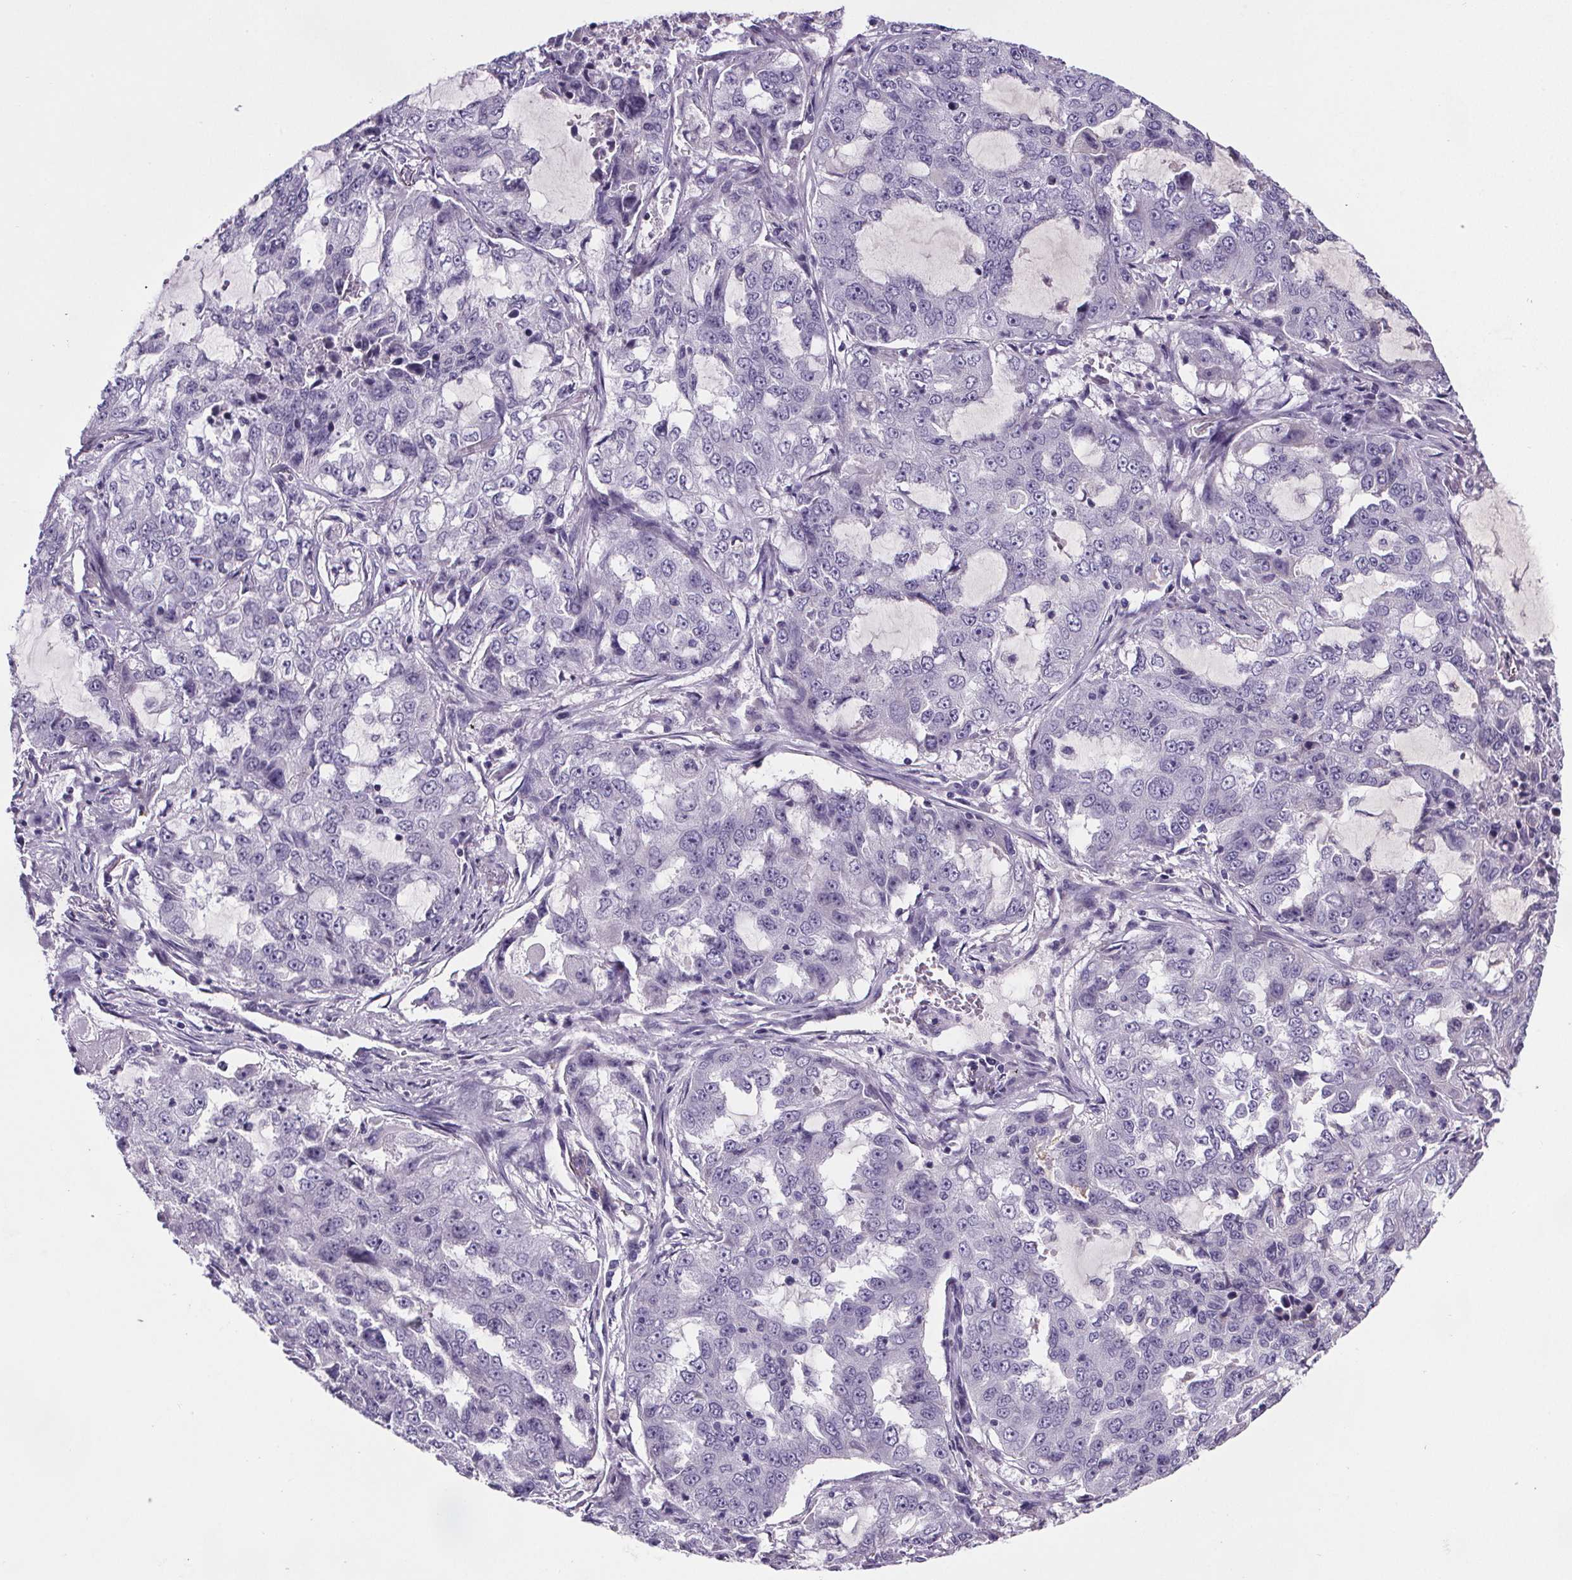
{"staining": {"intensity": "negative", "quantity": "none", "location": "none"}, "tissue": "lung cancer", "cell_type": "Tumor cells", "image_type": "cancer", "snomed": [{"axis": "morphology", "description": "Adenocarcinoma, NOS"}, {"axis": "topography", "description": "Lung"}], "caption": "Immunohistochemical staining of lung cancer exhibits no significant expression in tumor cells.", "gene": "CUBN", "patient": {"sex": "female", "age": 61}}